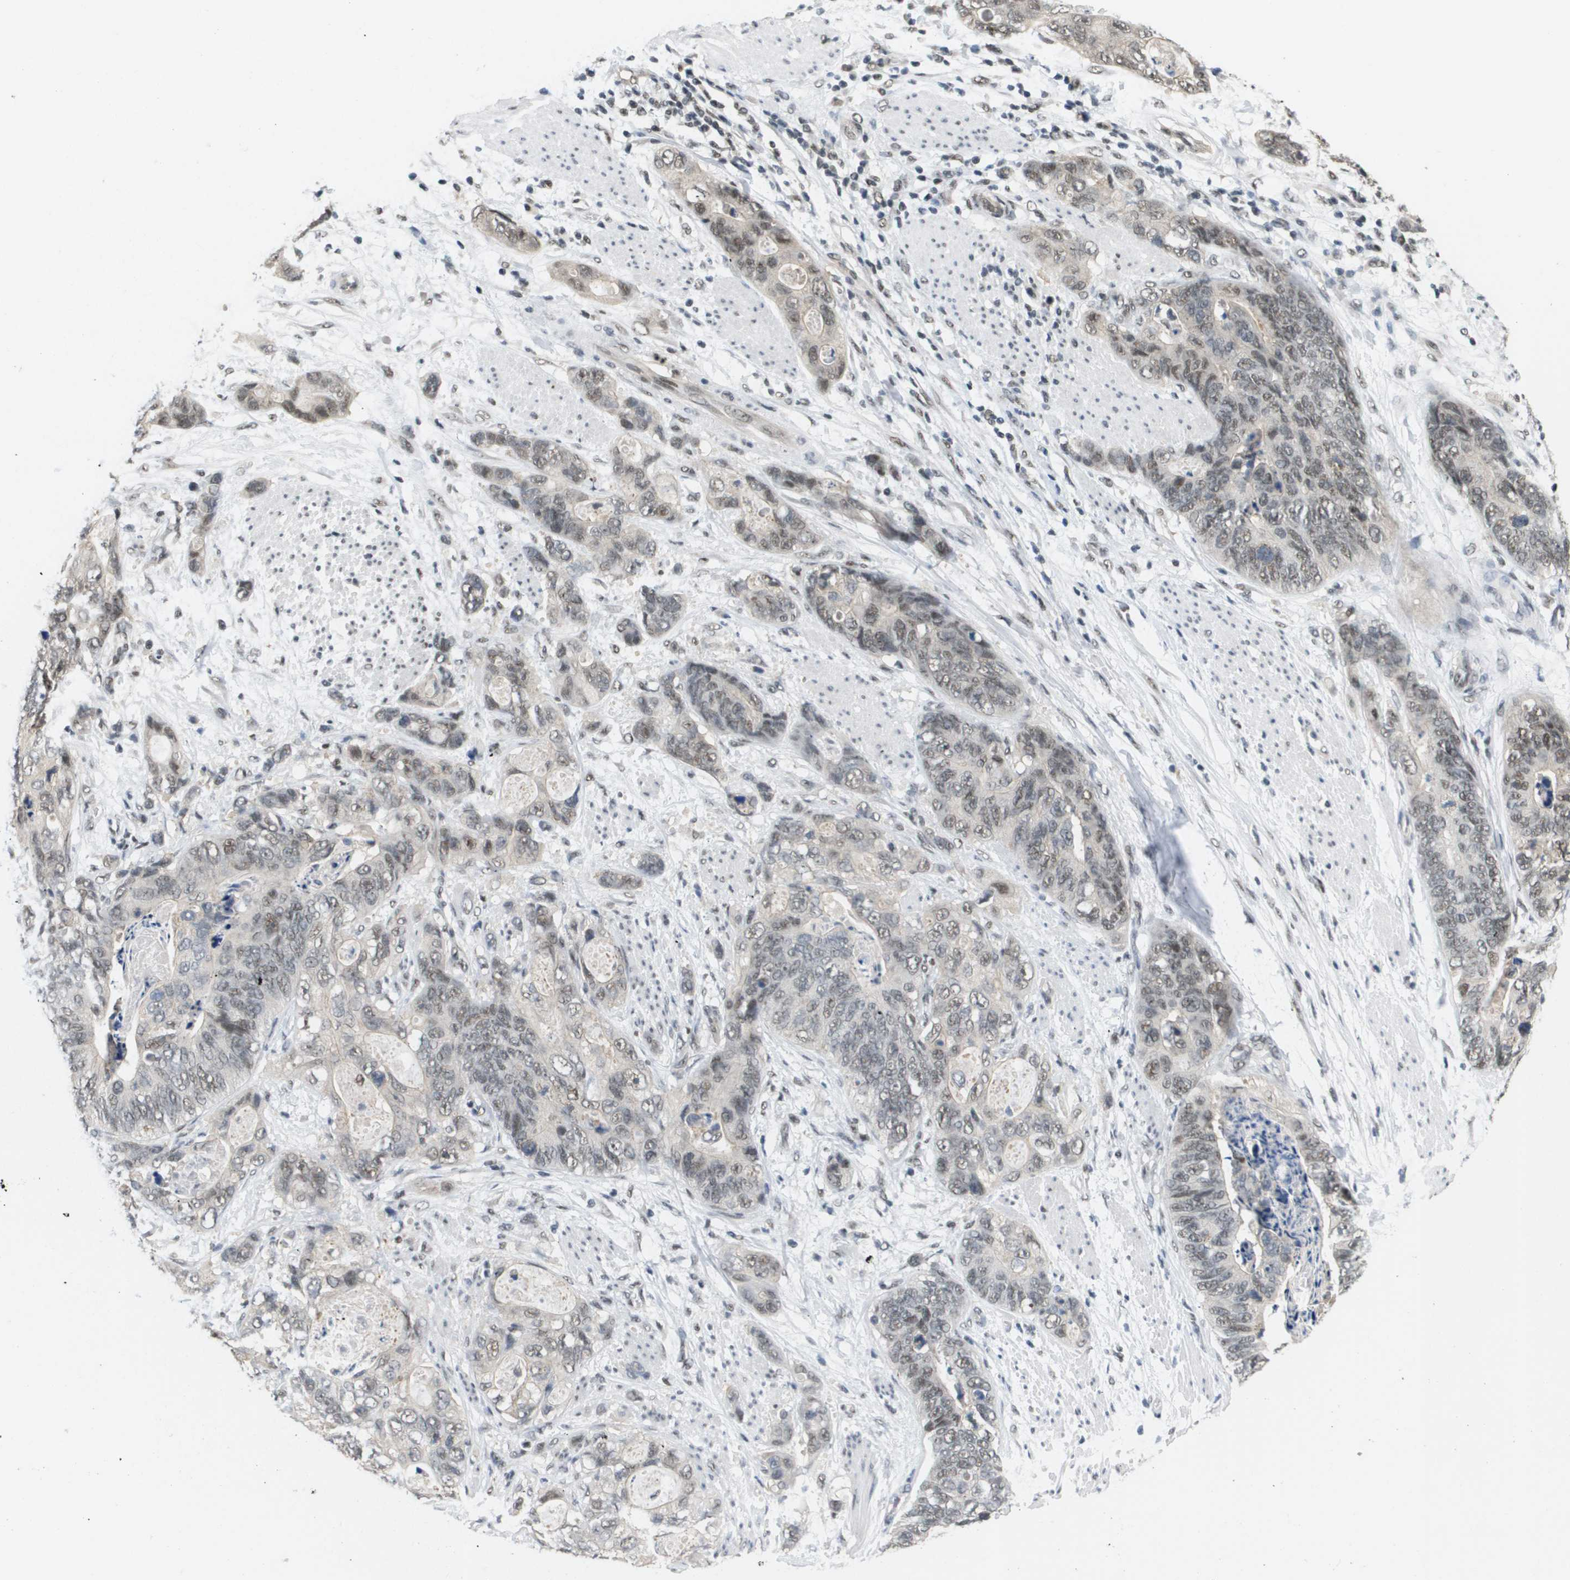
{"staining": {"intensity": "weak", "quantity": "25%-75%", "location": "nuclear"}, "tissue": "stomach cancer", "cell_type": "Tumor cells", "image_type": "cancer", "snomed": [{"axis": "morphology", "description": "Adenocarcinoma, NOS"}, {"axis": "topography", "description": "Stomach"}], "caption": "Stomach adenocarcinoma stained for a protein (brown) displays weak nuclear positive positivity in about 25%-75% of tumor cells.", "gene": "ISY1", "patient": {"sex": "female", "age": 89}}